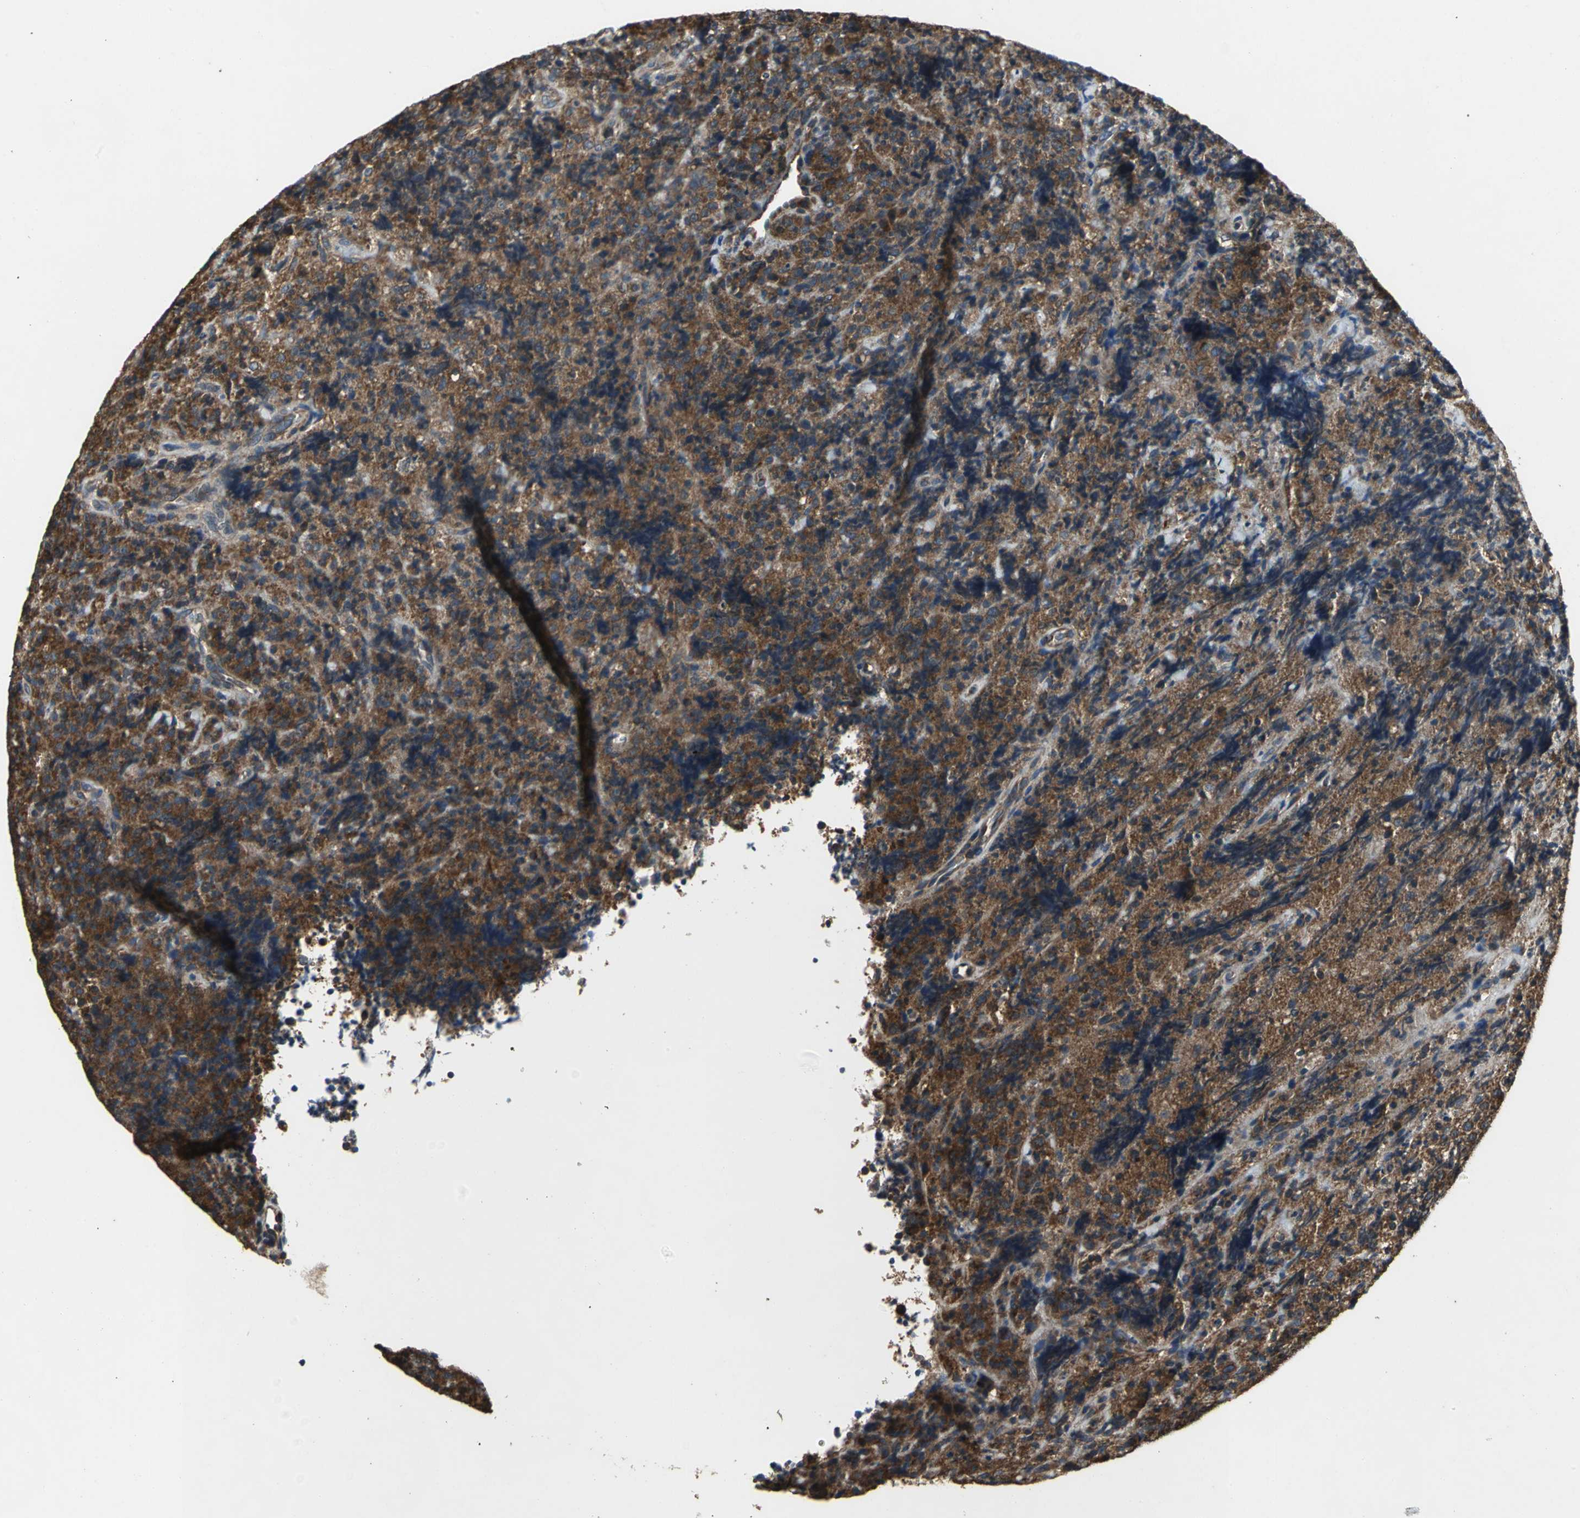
{"staining": {"intensity": "moderate", "quantity": ">75%", "location": "cytoplasmic/membranous"}, "tissue": "lymphoma", "cell_type": "Tumor cells", "image_type": "cancer", "snomed": [{"axis": "morphology", "description": "Malignant lymphoma, non-Hodgkin's type, High grade"}, {"axis": "topography", "description": "Tonsil"}], "caption": "Immunohistochemical staining of human high-grade malignant lymphoma, non-Hodgkin's type shows moderate cytoplasmic/membranous protein expression in about >75% of tumor cells.", "gene": "IRF3", "patient": {"sex": "female", "age": 36}}